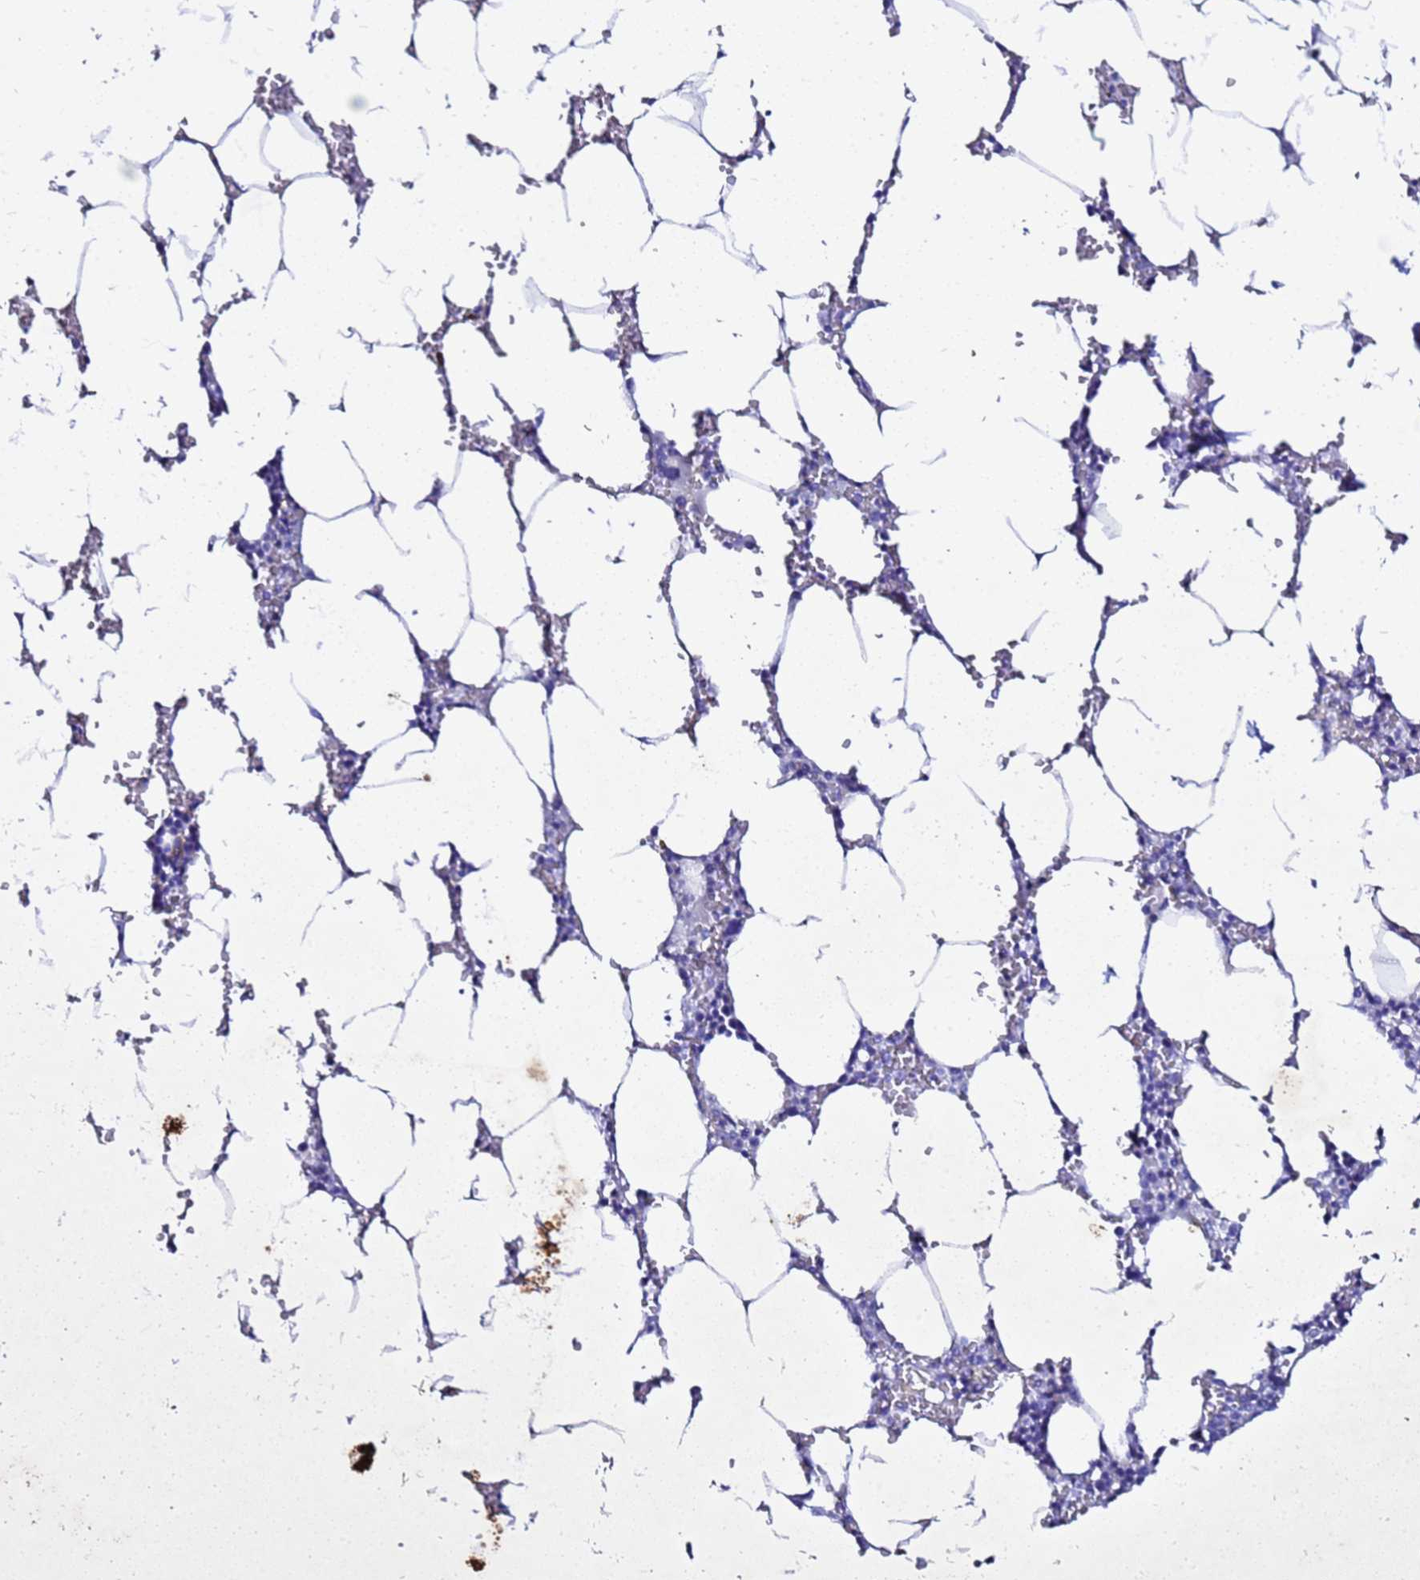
{"staining": {"intensity": "negative", "quantity": "none", "location": "none"}, "tissue": "bone marrow", "cell_type": "Hematopoietic cells", "image_type": "normal", "snomed": [{"axis": "morphology", "description": "Normal tissue, NOS"}, {"axis": "topography", "description": "Bone marrow"}], "caption": "A high-resolution histopathology image shows immunohistochemistry staining of normal bone marrow, which displays no significant positivity in hematopoietic cells. The staining was performed using DAB to visualize the protein expression in brown, while the nuclei were stained in blue with hematoxylin (Magnification: 20x).", "gene": "LIPF", "patient": {"sex": "male", "age": 70}}